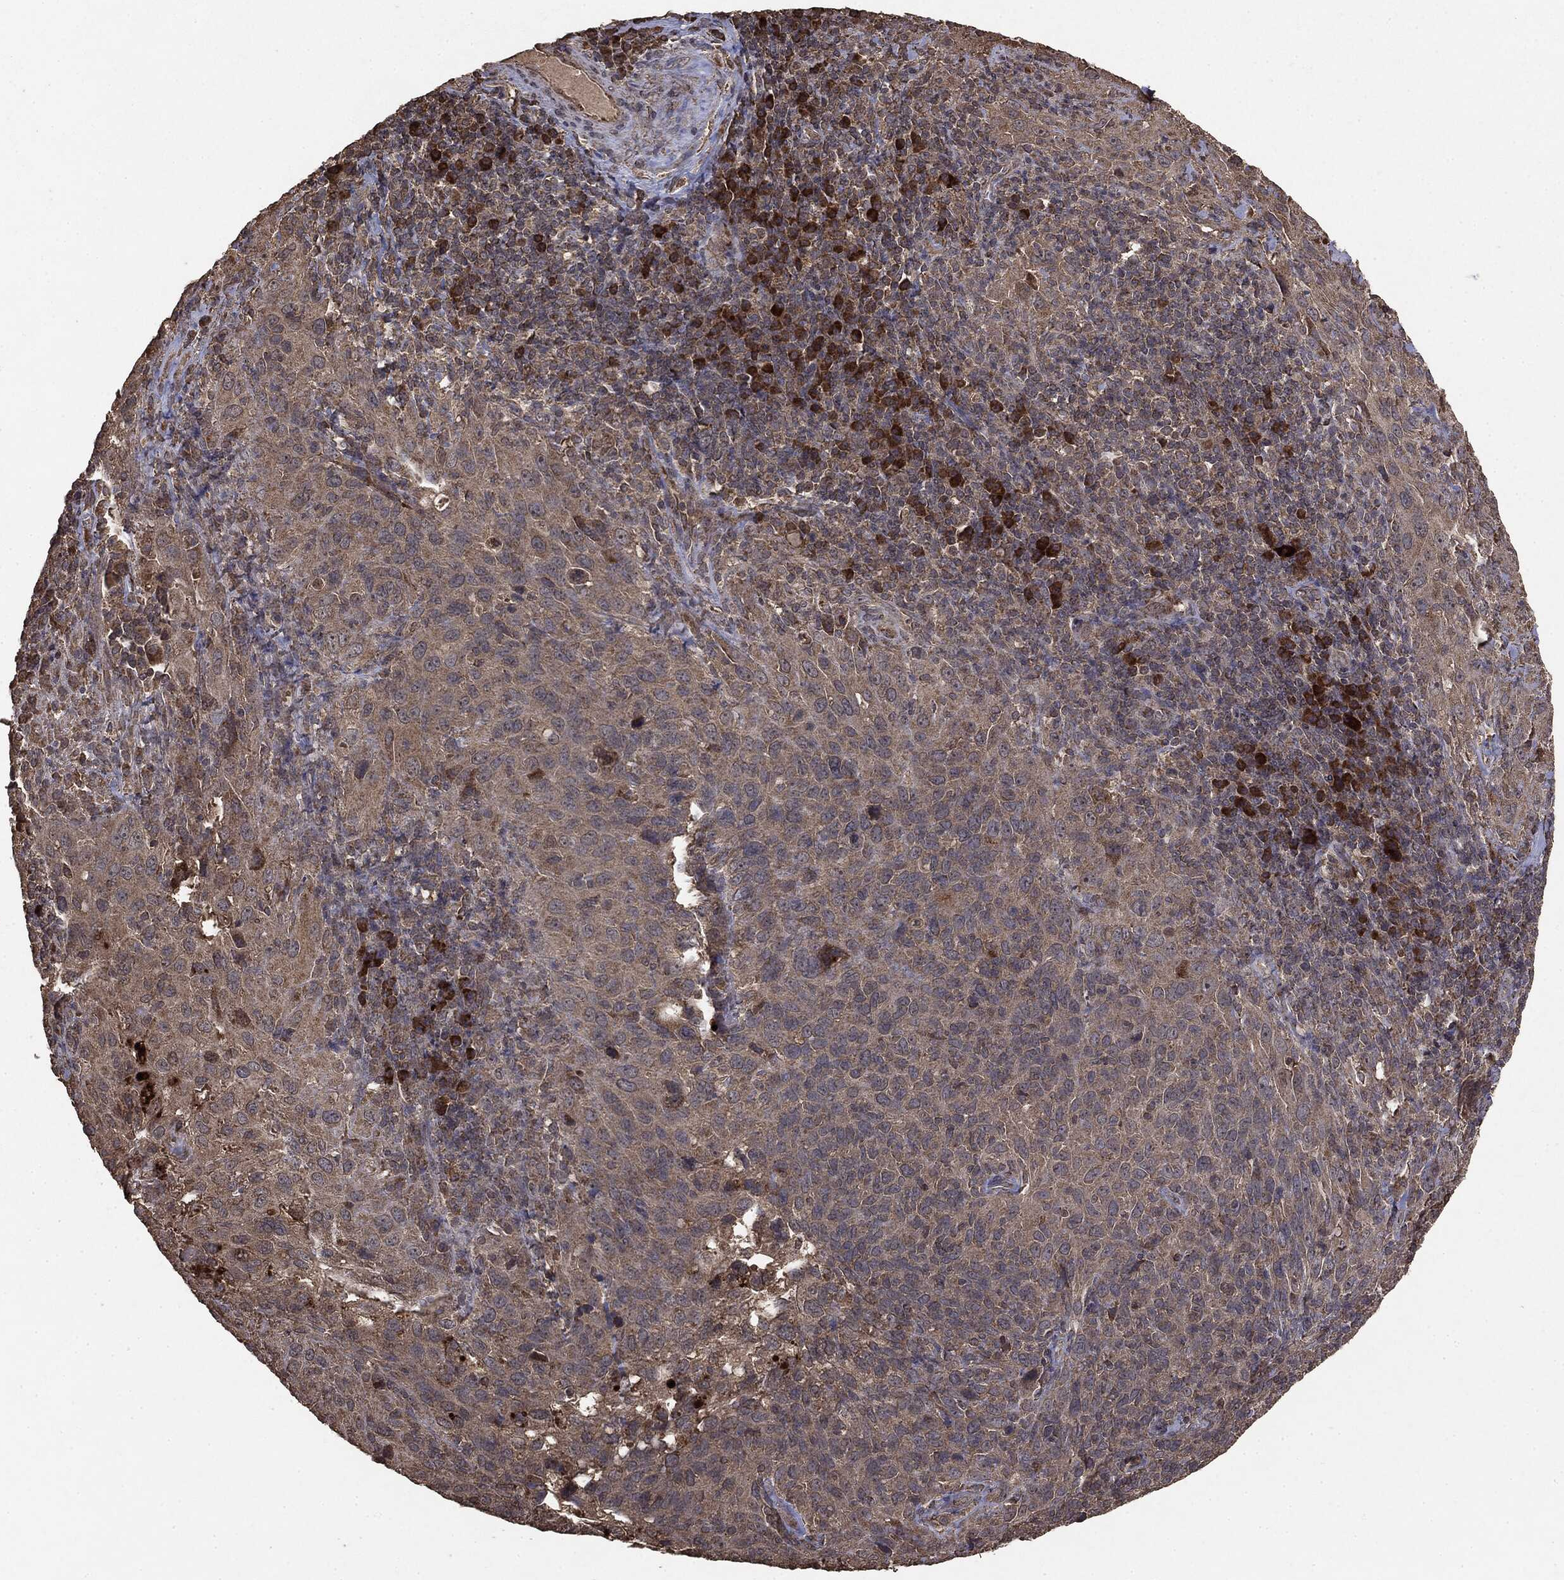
{"staining": {"intensity": "negative", "quantity": "none", "location": "none"}, "tissue": "cervical cancer", "cell_type": "Tumor cells", "image_type": "cancer", "snomed": [{"axis": "morphology", "description": "Squamous cell carcinoma, NOS"}, {"axis": "topography", "description": "Cervix"}], "caption": "Immunohistochemistry of human cervical cancer exhibits no staining in tumor cells.", "gene": "MTOR", "patient": {"sex": "female", "age": 51}}